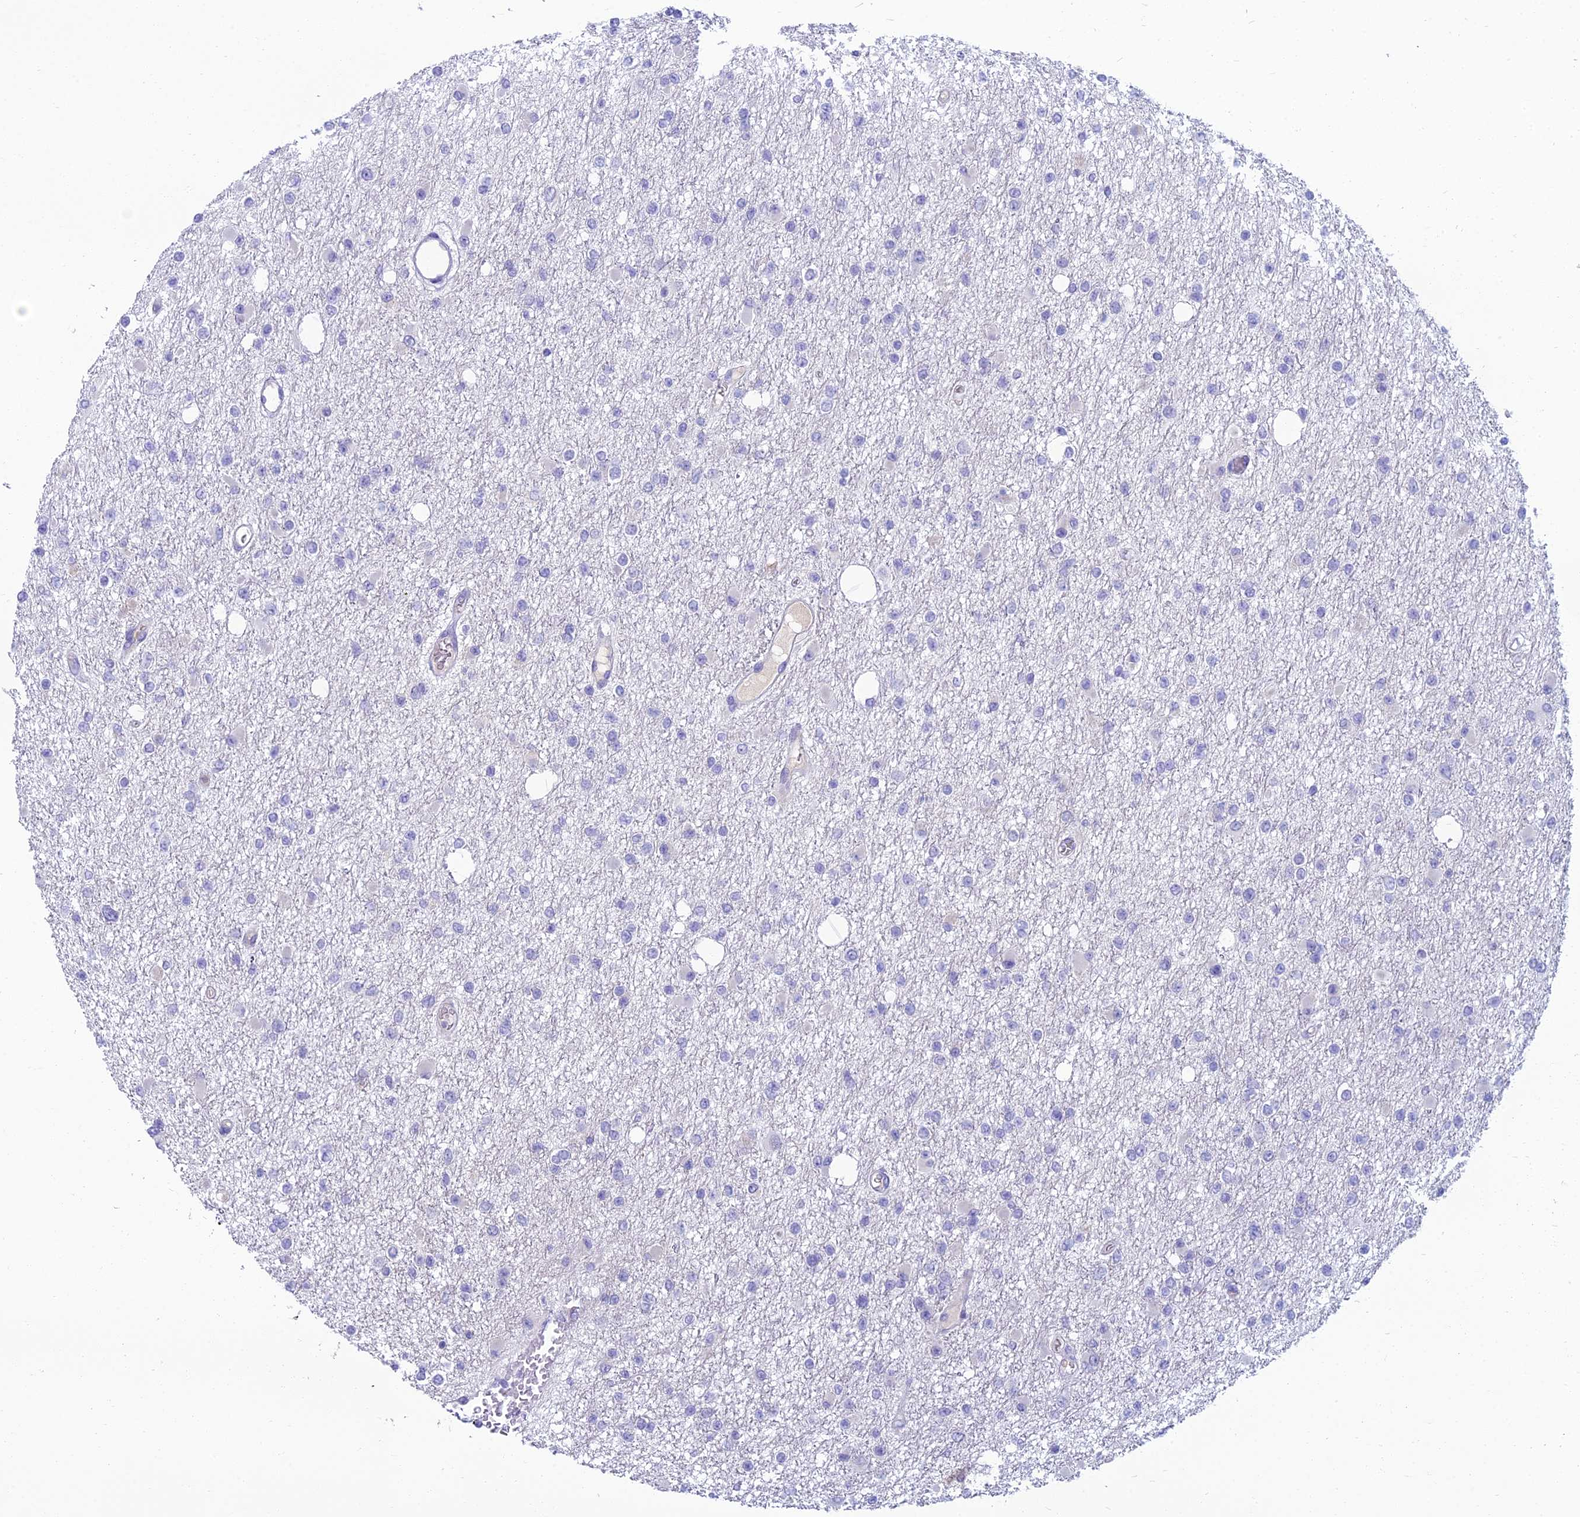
{"staining": {"intensity": "negative", "quantity": "none", "location": "none"}, "tissue": "glioma", "cell_type": "Tumor cells", "image_type": "cancer", "snomed": [{"axis": "morphology", "description": "Glioma, malignant, Low grade"}, {"axis": "topography", "description": "Brain"}], "caption": "Glioma was stained to show a protein in brown. There is no significant positivity in tumor cells.", "gene": "SPTLC3", "patient": {"sex": "female", "age": 22}}